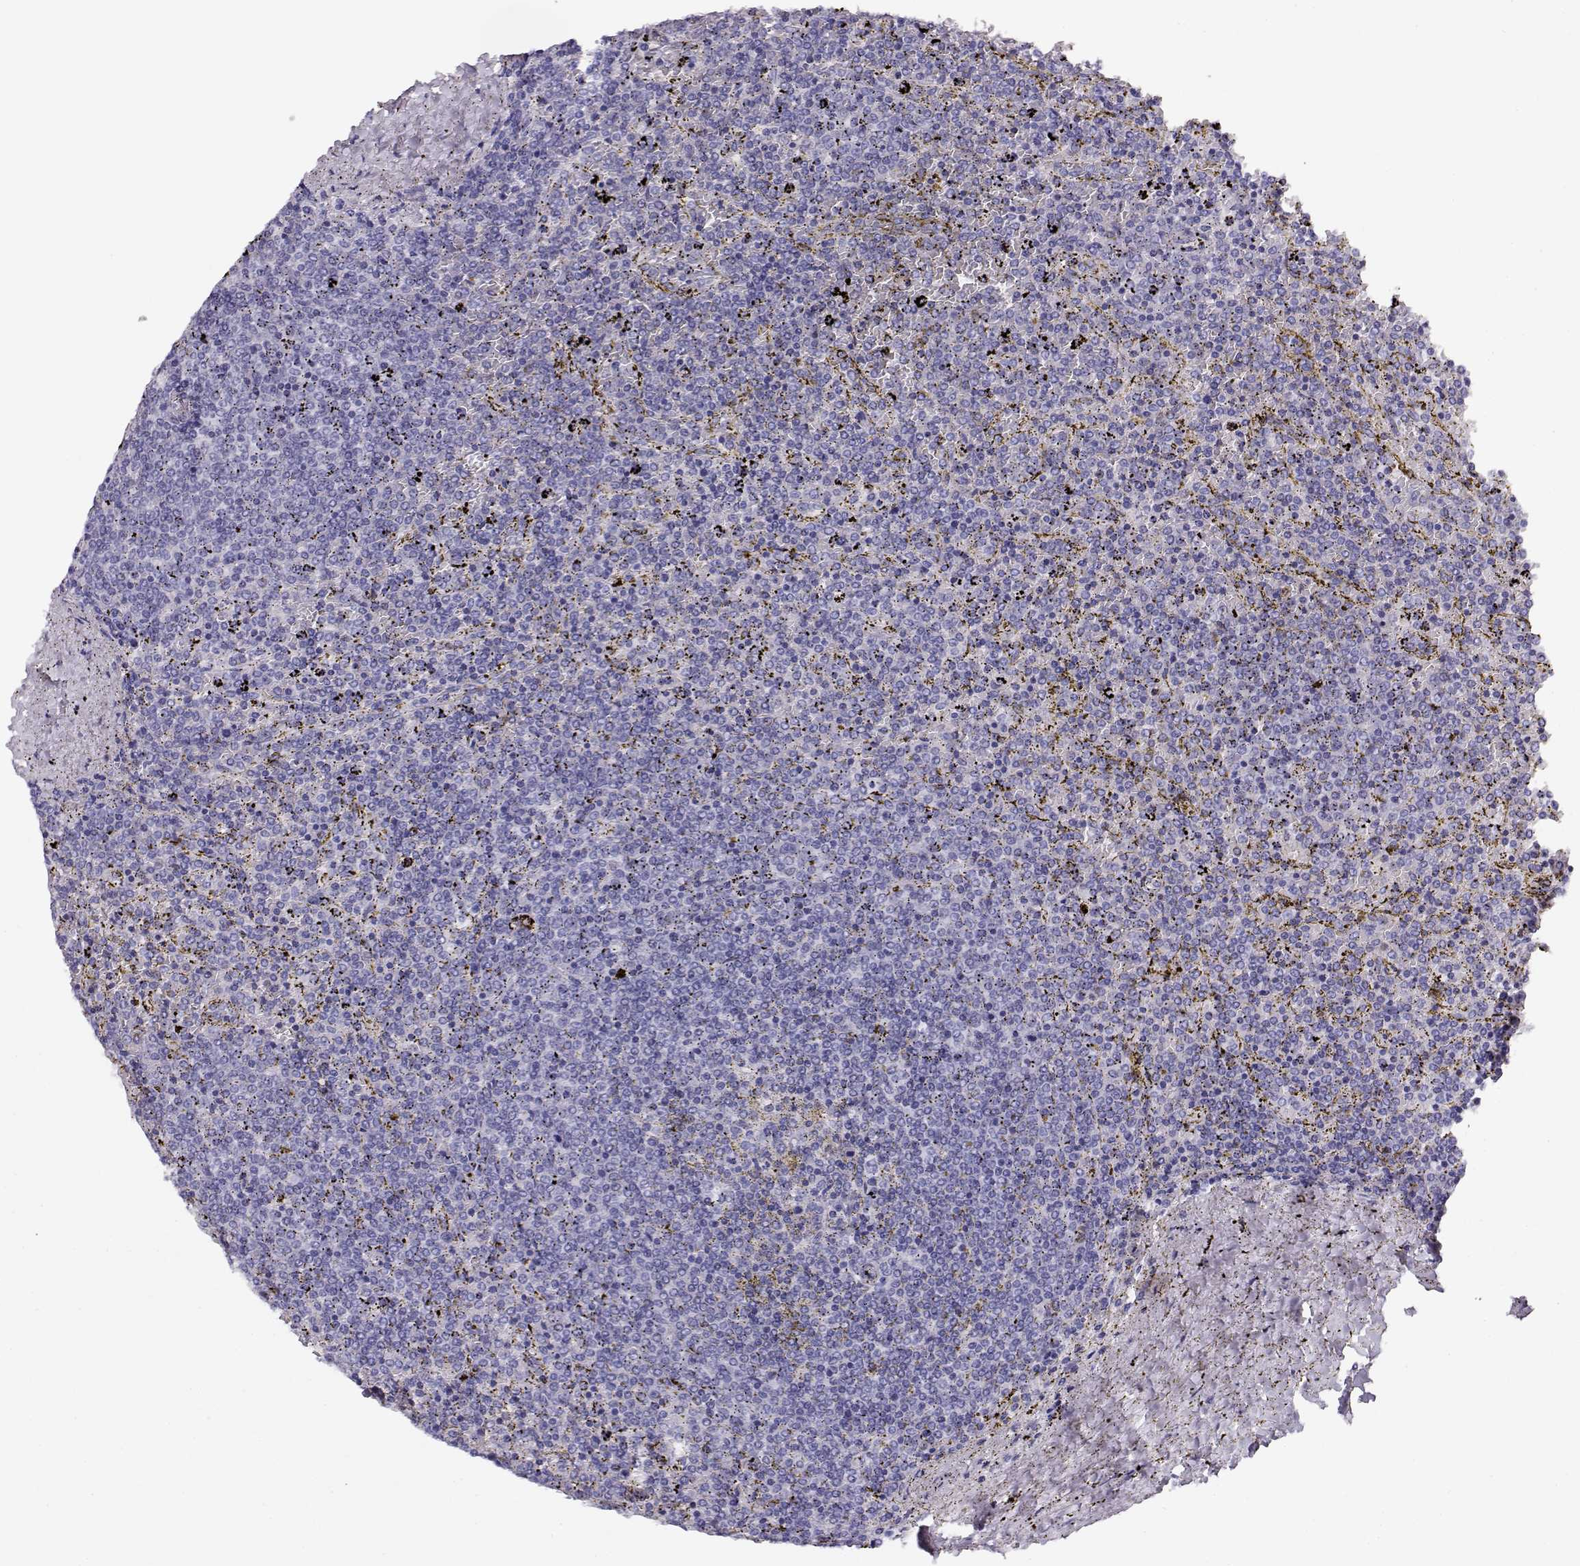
{"staining": {"intensity": "negative", "quantity": "none", "location": "none"}, "tissue": "lymphoma", "cell_type": "Tumor cells", "image_type": "cancer", "snomed": [{"axis": "morphology", "description": "Malignant lymphoma, non-Hodgkin's type, Low grade"}, {"axis": "topography", "description": "Spleen"}], "caption": "Tumor cells are negative for brown protein staining in low-grade malignant lymphoma, non-Hodgkin's type.", "gene": "CRX", "patient": {"sex": "female", "age": 77}}